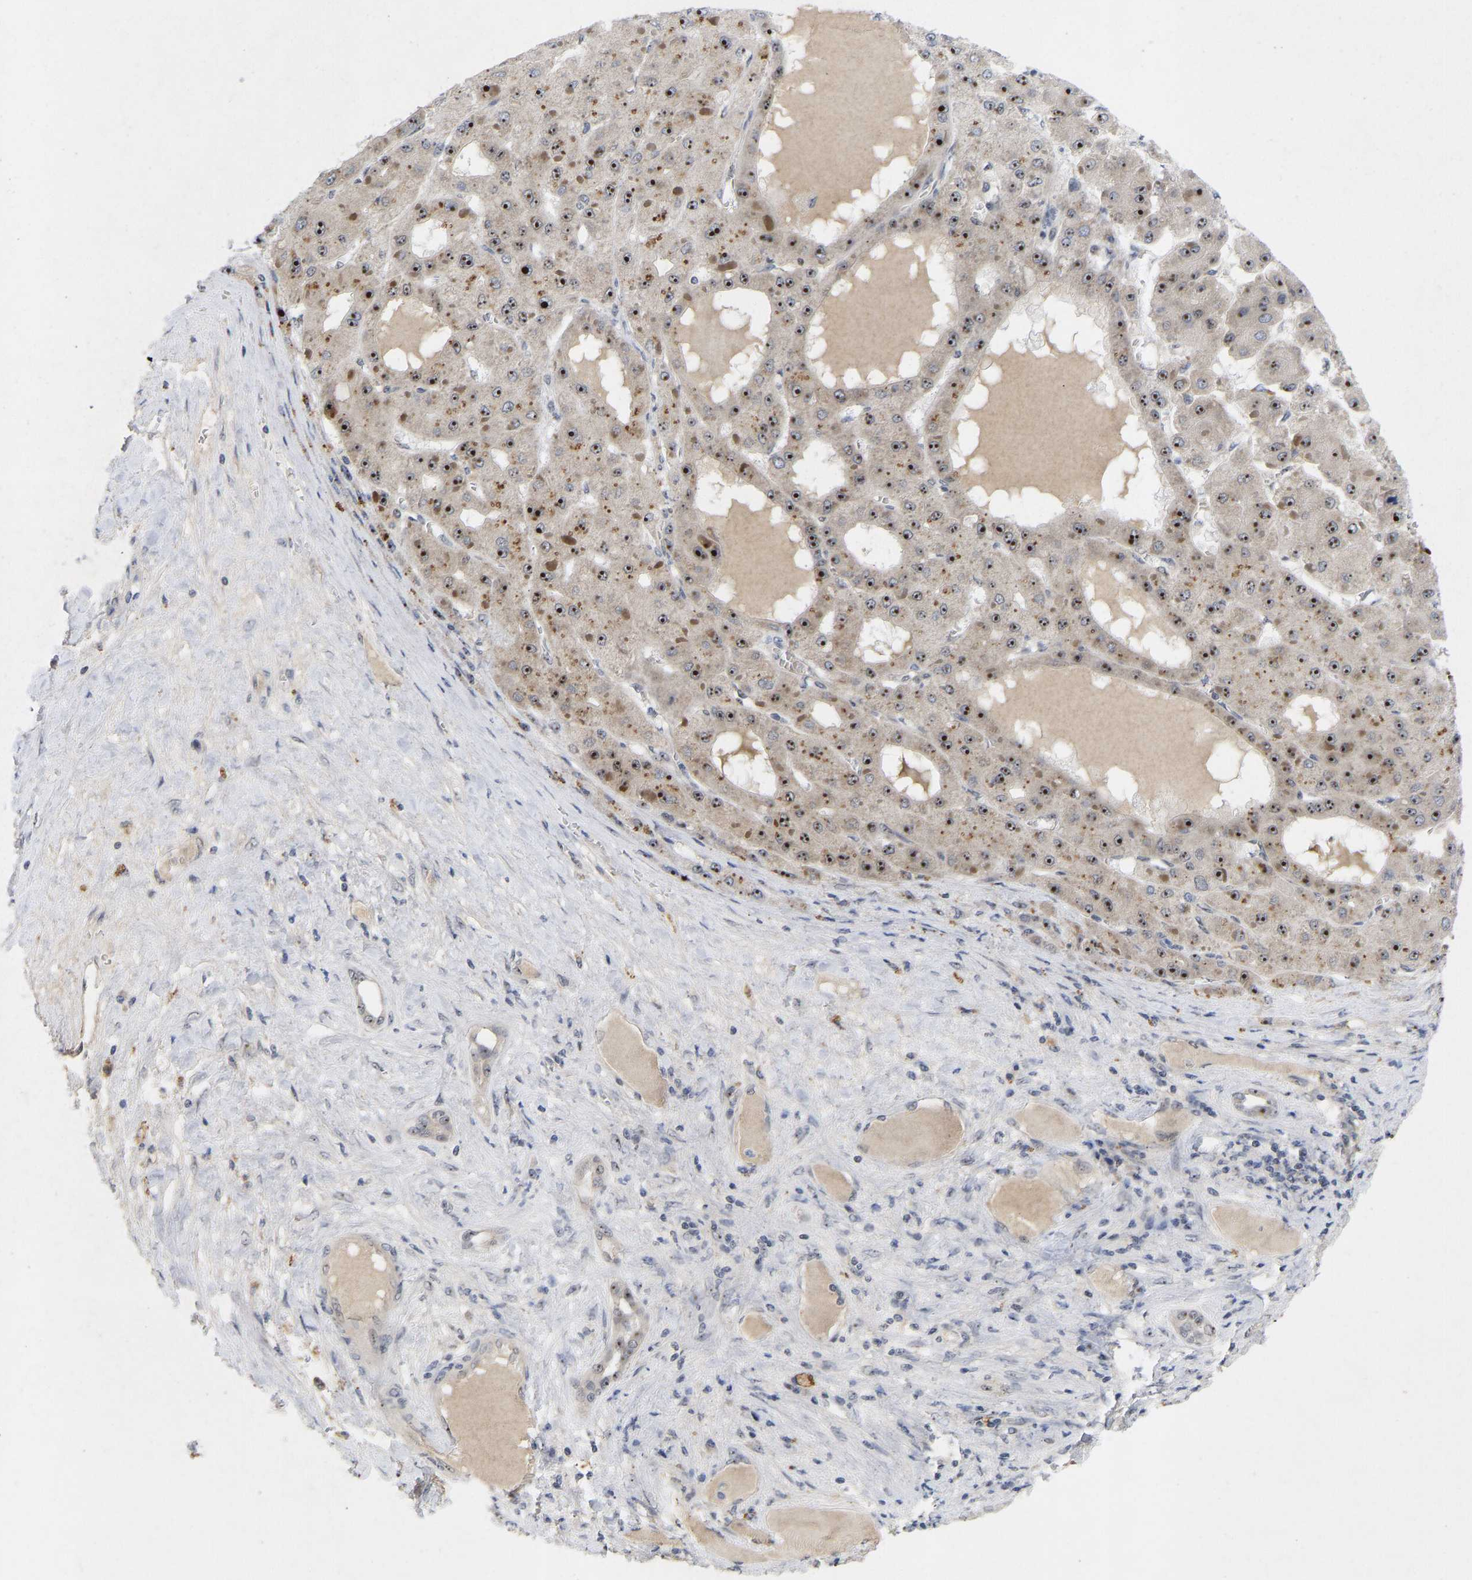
{"staining": {"intensity": "strong", "quantity": ">75%", "location": "nuclear"}, "tissue": "liver cancer", "cell_type": "Tumor cells", "image_type": "cancer", "snomed": [{"axis": "morphology", "description": "Carcinoma, Hepatocellular, NOS"}, {"axis": "topography", "description": "Liver"}], "caption": "There is high levels of strong nuclear expression in tumor cells of hepatocellular carcinoma (liver), as demonstrated by immunohistochemical staining (brown color).", "gene": "NLE1", "patient": {"sex": "female", "age": 73}}